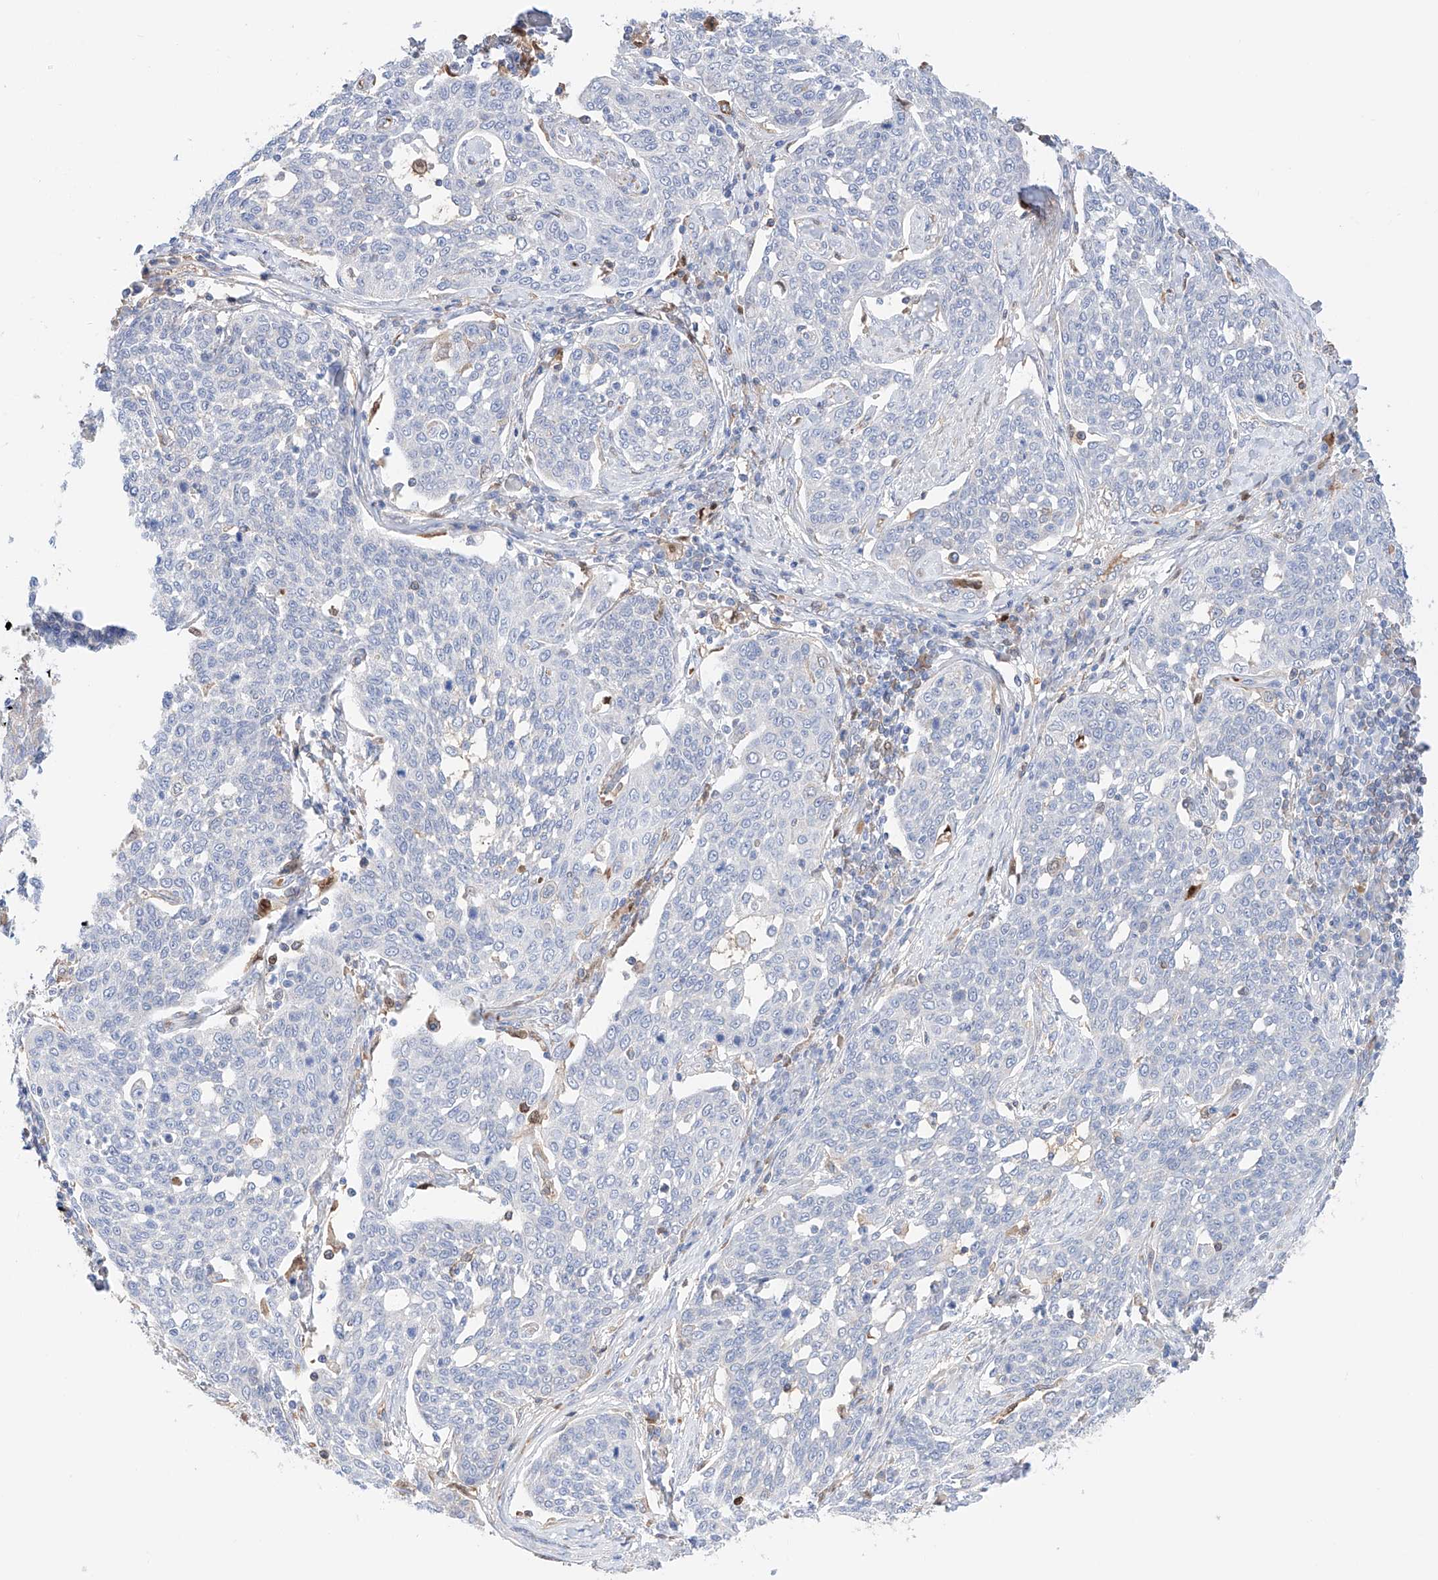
{"staining": {"intensity": "negative", "quantity": "none", "location": "none"}, "tissue": "cervical cancer", "cell_type": "Tumor cells", "image_type": "cancer", "snomed": [{"axis": "morphology", "description": "Squamous cell carcinoma, NOS"}, {"axis": "topography", "description": "Cervix"}], "caption": "IHC of cervical cancer exhibits no positivity in tumor cells.", "gene": "PGGT1B", "patient": {"sex": "female", "age": 34}}